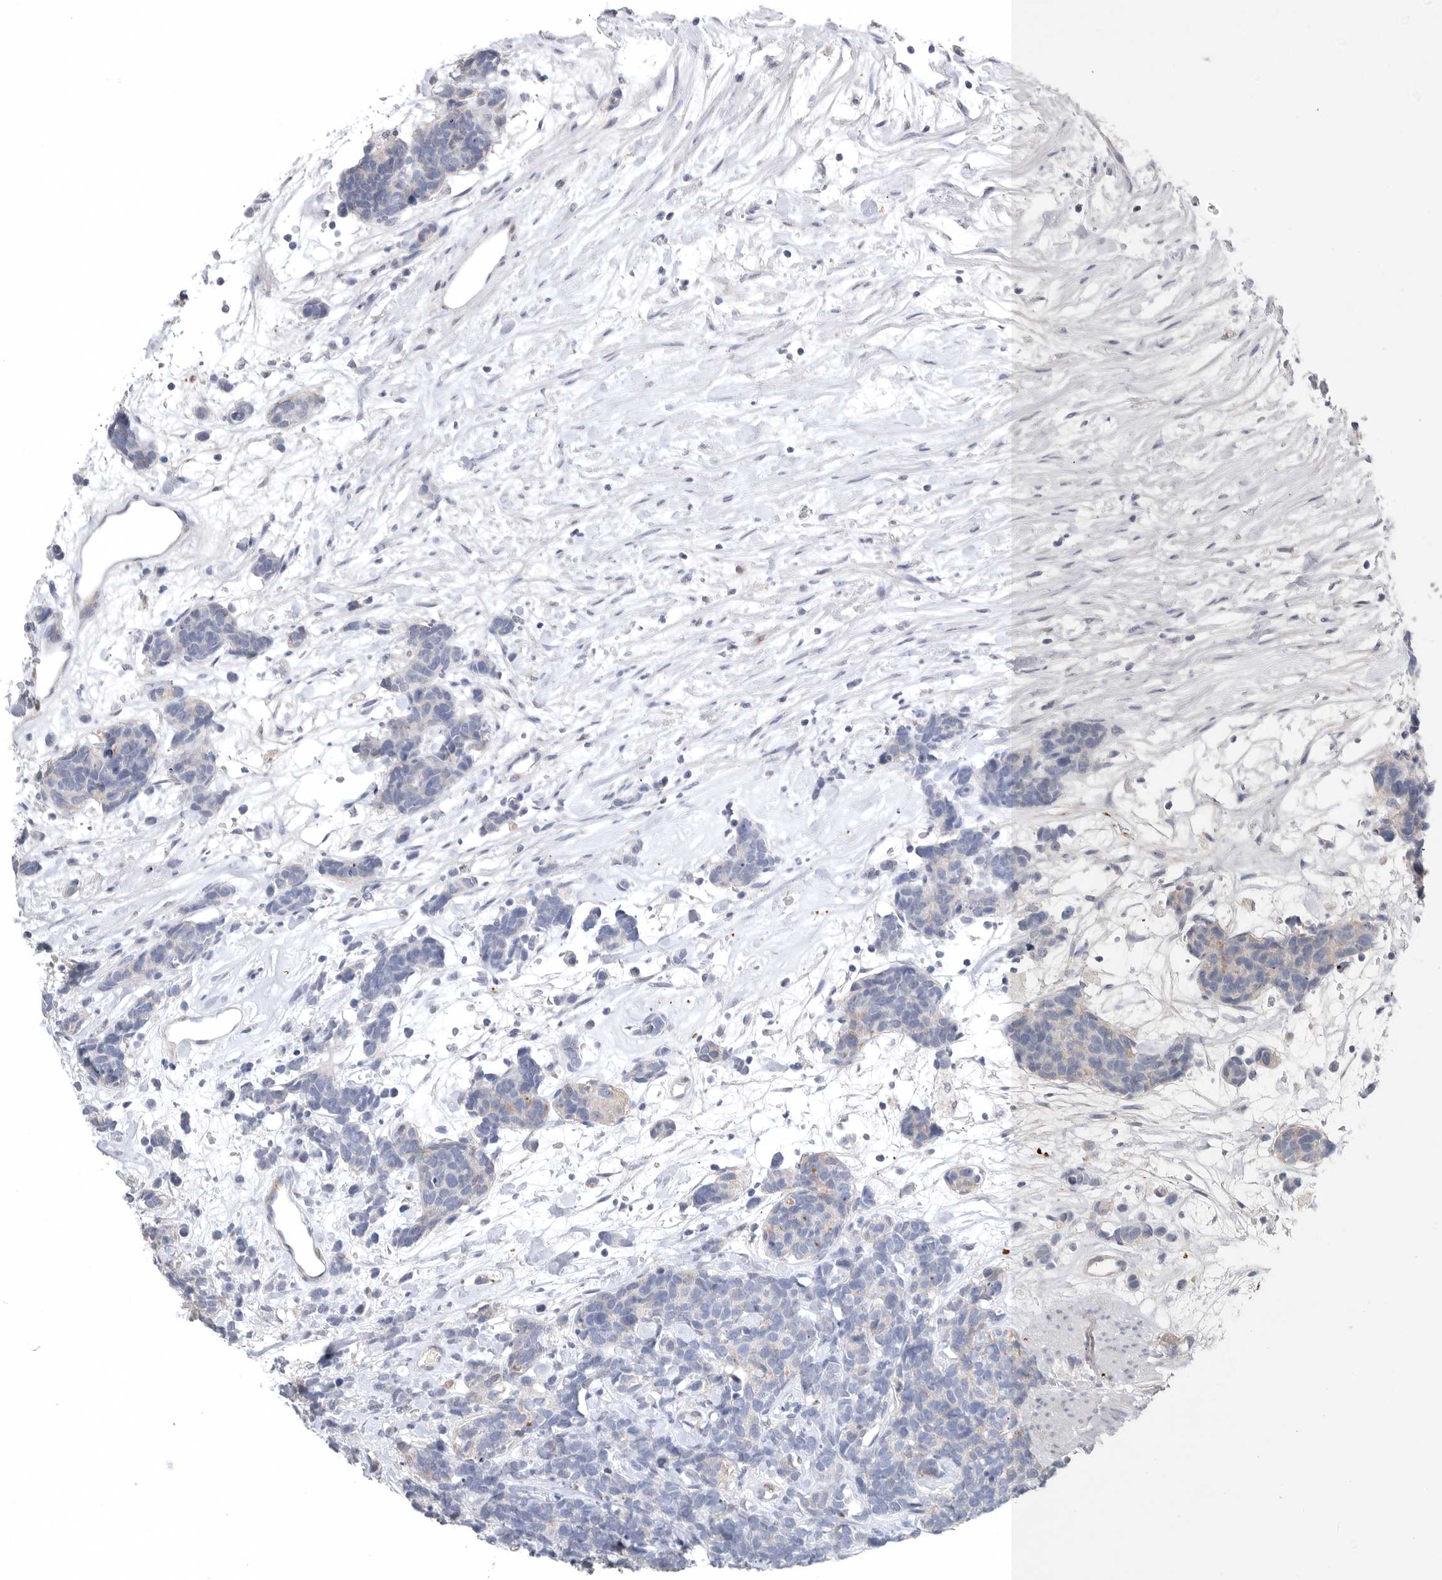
{"staining": {"intensity": "negative", "quantity": "none", "location": "none"}, "tissue": "carcinoid", "cell_type": "Tumor cells", "image_type": "cancer", "snomed": [{"axis": "morphology", "description": "Carcinoma, NOS"}, {"axis": "morphology", "description": "Carcinoid, malignant, NOS"}, {"axis": "topography", "description": "Urinary bladder"}], "caption": "There is no significant expression in tumor cells of carcinoid.", "gene": "TIMP1", "patient": {"sex": "male", "age": 57}}